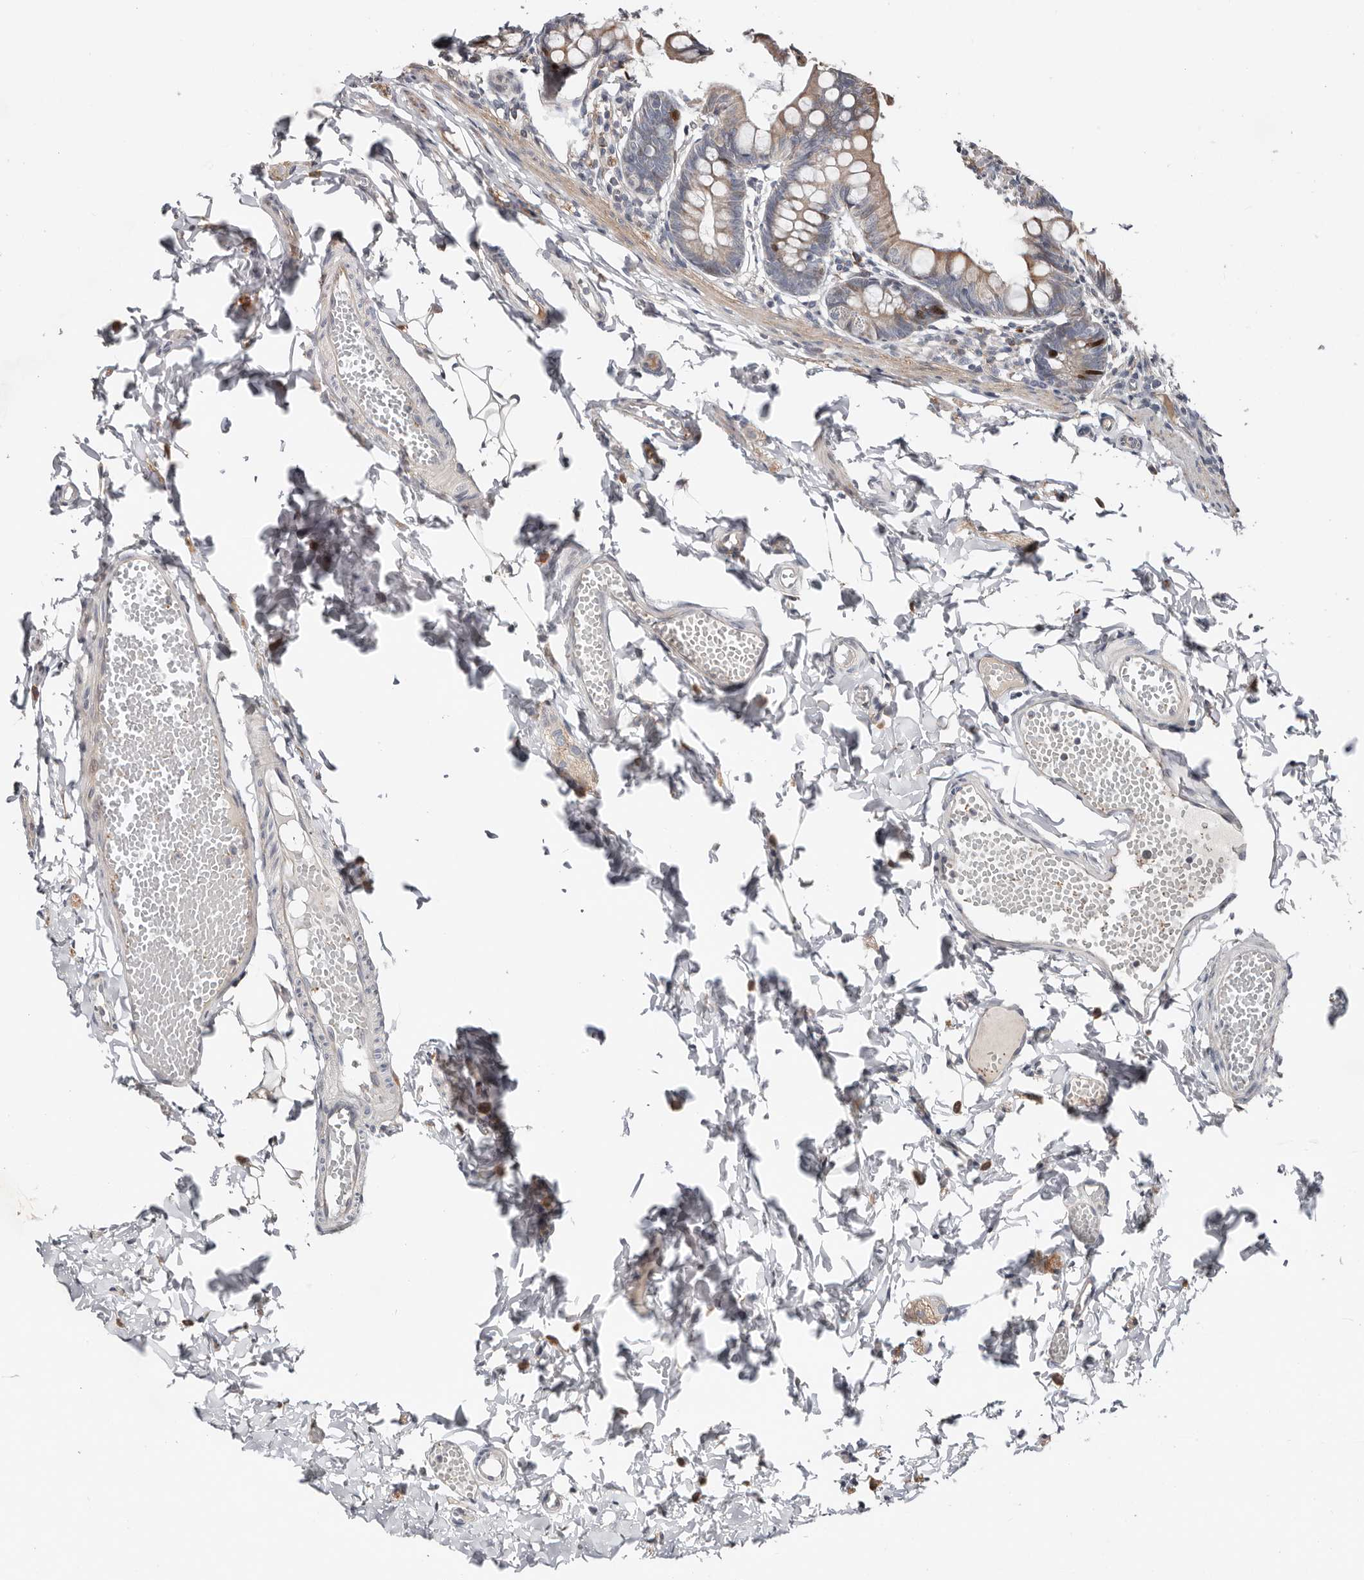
{"staining": {"intensity": "moderate", "quantity": "<25%", "location": "cytoplasmic/membranous"}, "tissue": "small intestine", "cell_type": "Glandular cells", "image_type": "normal", "snomed": [{"axis": "morphology", "description": "Normal tissue, NOS"}, {"axis": "topography", "description": "Small intestine"}], "caption": "A brown stain labels moderate cytoplasmic/membranous expression of a protein in glandular cells of unremarkable small intestine. The staining was performed using DAB (3,3'-diaminobenzidine), with brown indicating positive protein expression. Nuclei are stained blue with hematoxylin.", "gene": "SMYD4", "patient": {"sex": "male", "age": 7}}